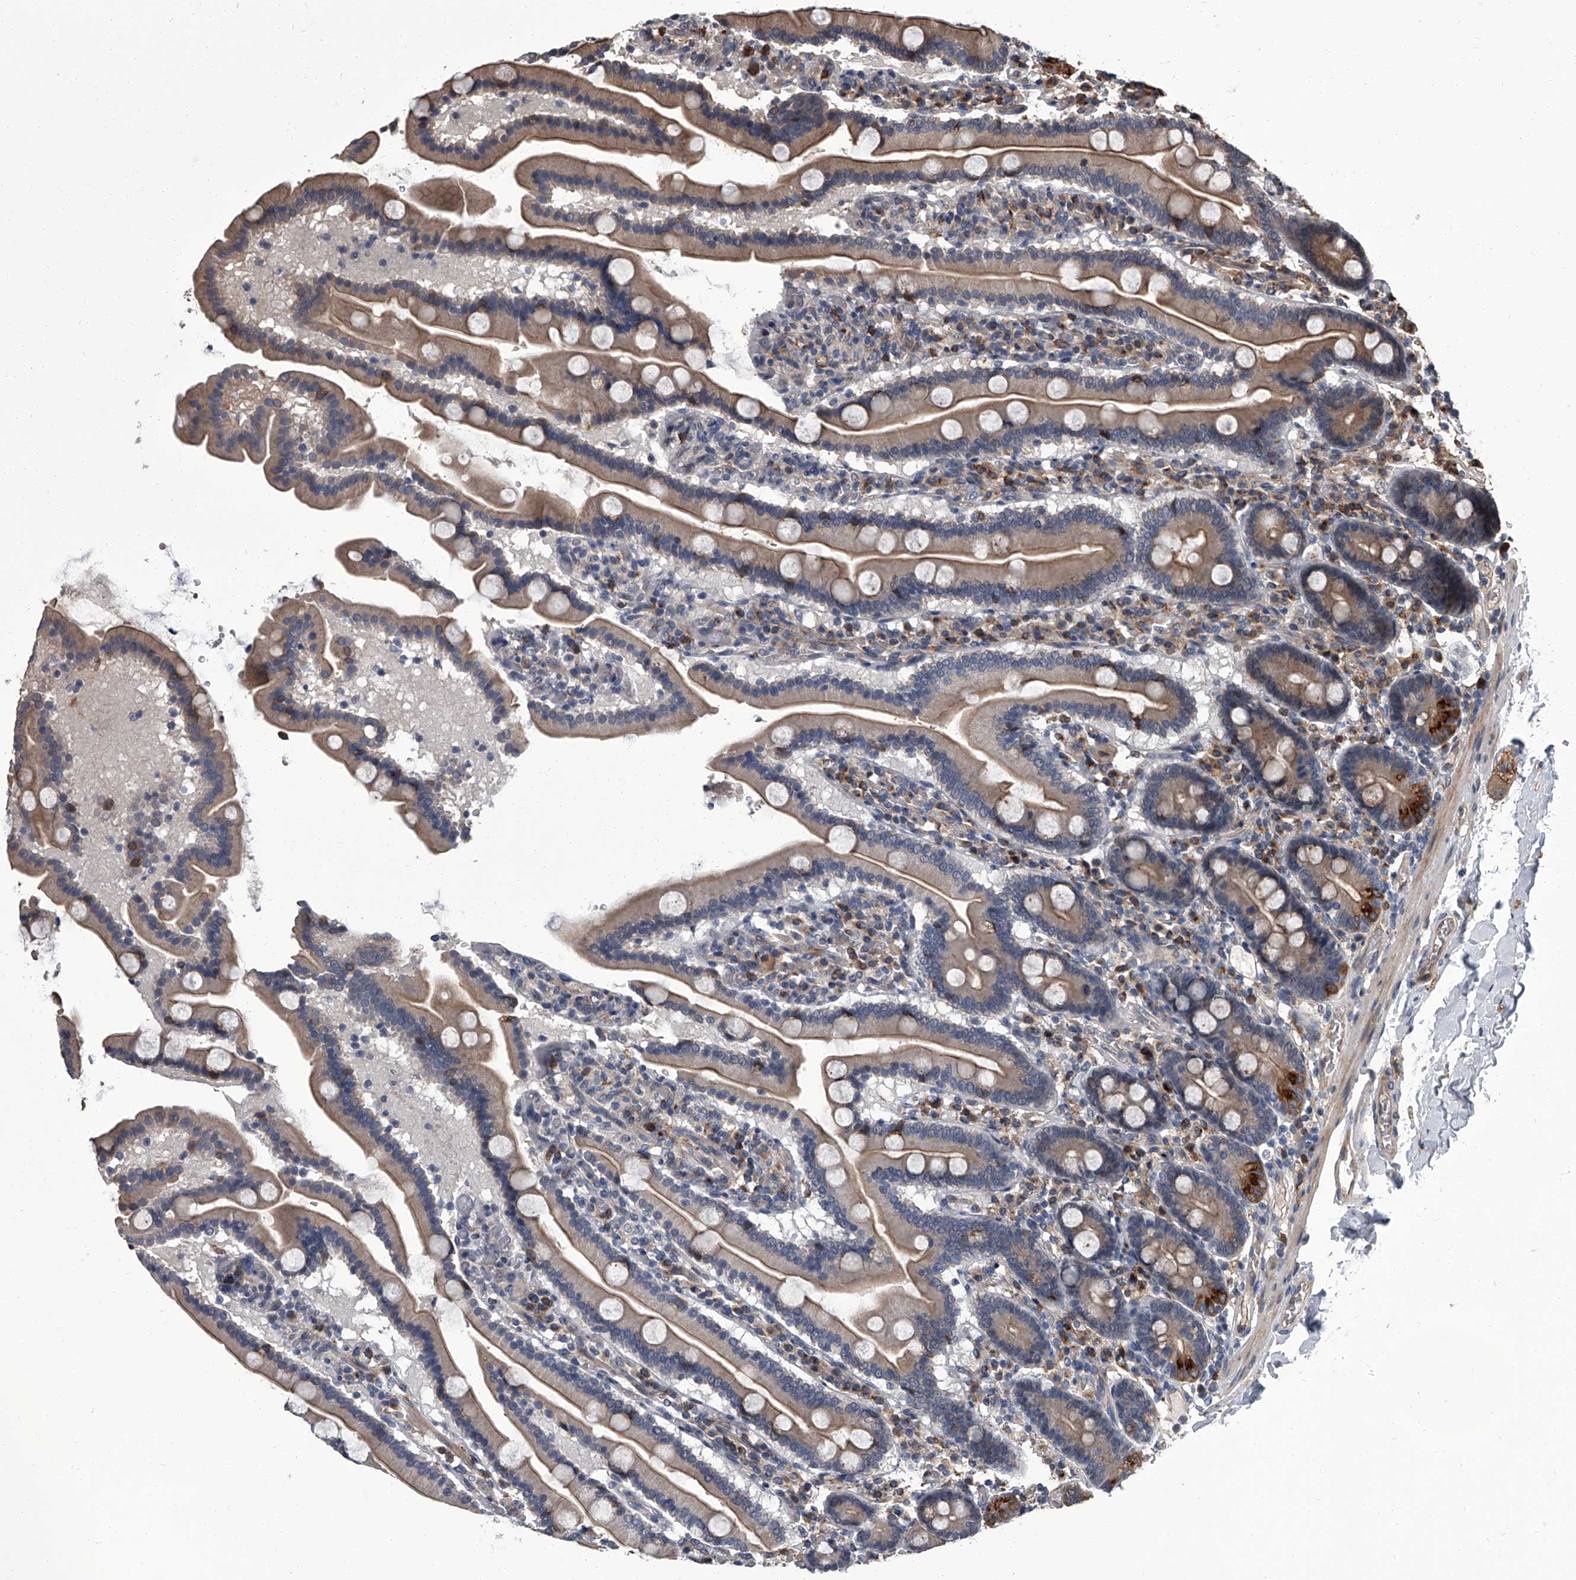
{"staining": {"intensity": "strong", "quantity": "<25%", "location": "cytoplasmic/membranous"}, "tissue": "duodenum", "cell_type": "Glandular cells", "image_type": "normal", "snomed": [{"axis": "morphology", "description": "Normal tissue, NOS"}, {"axis": "topography", "description": "Duodenum"}], "caption": "IHC photomicrograph of normal duodenum: human duodenum stained using immunohistochemistry (IHC) demonstrates medium levels of strong protein expression localized specifically in the cytoplasmic/membranous of glandular cells, appearing as a cytoplasmic/membranous brown color.", "gene": "SIRT4", "patient": {"sex": "male", "age": 55}}